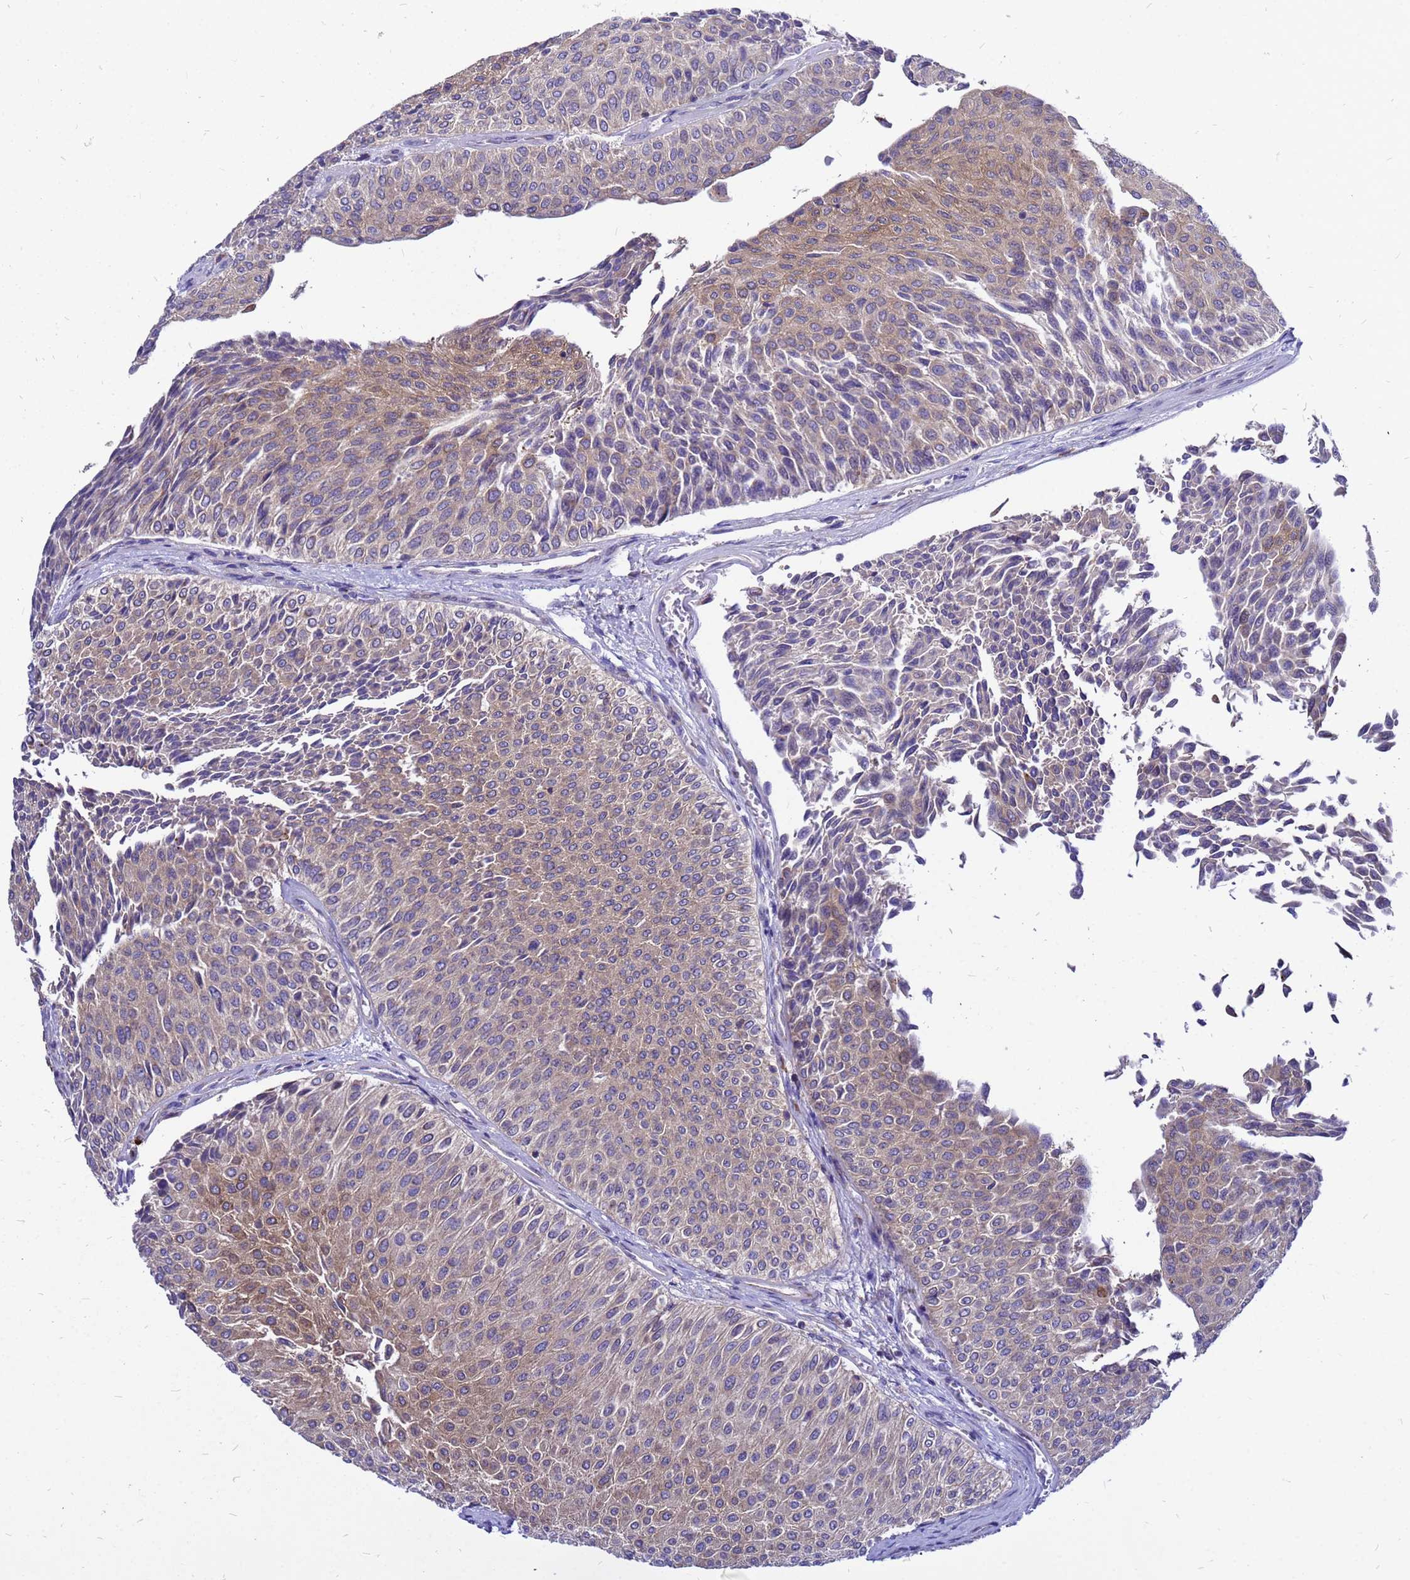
{"staining": {"intensity": "weak", "quantity": ">75%", "location": "cytoplasmic/membranous"}, "tissue": "urothelial cancer", "cell_type": "Tumor cells", "image_type": "cancer", "snomed": [{"axis": "morphology", "description": "Urothelial carcinoma, Low grade"}, {"axis": "topography", "description": "Urinary bladder"}], "caption": "The histopathology image reveals immunohistochemical staining of urothelial cancer. There is weak cytoplasmic/membranous expression is present in about >75% of tumor cells.", "gene": "FHIP1A", "patient": {"sex": "male", "age": 78}}